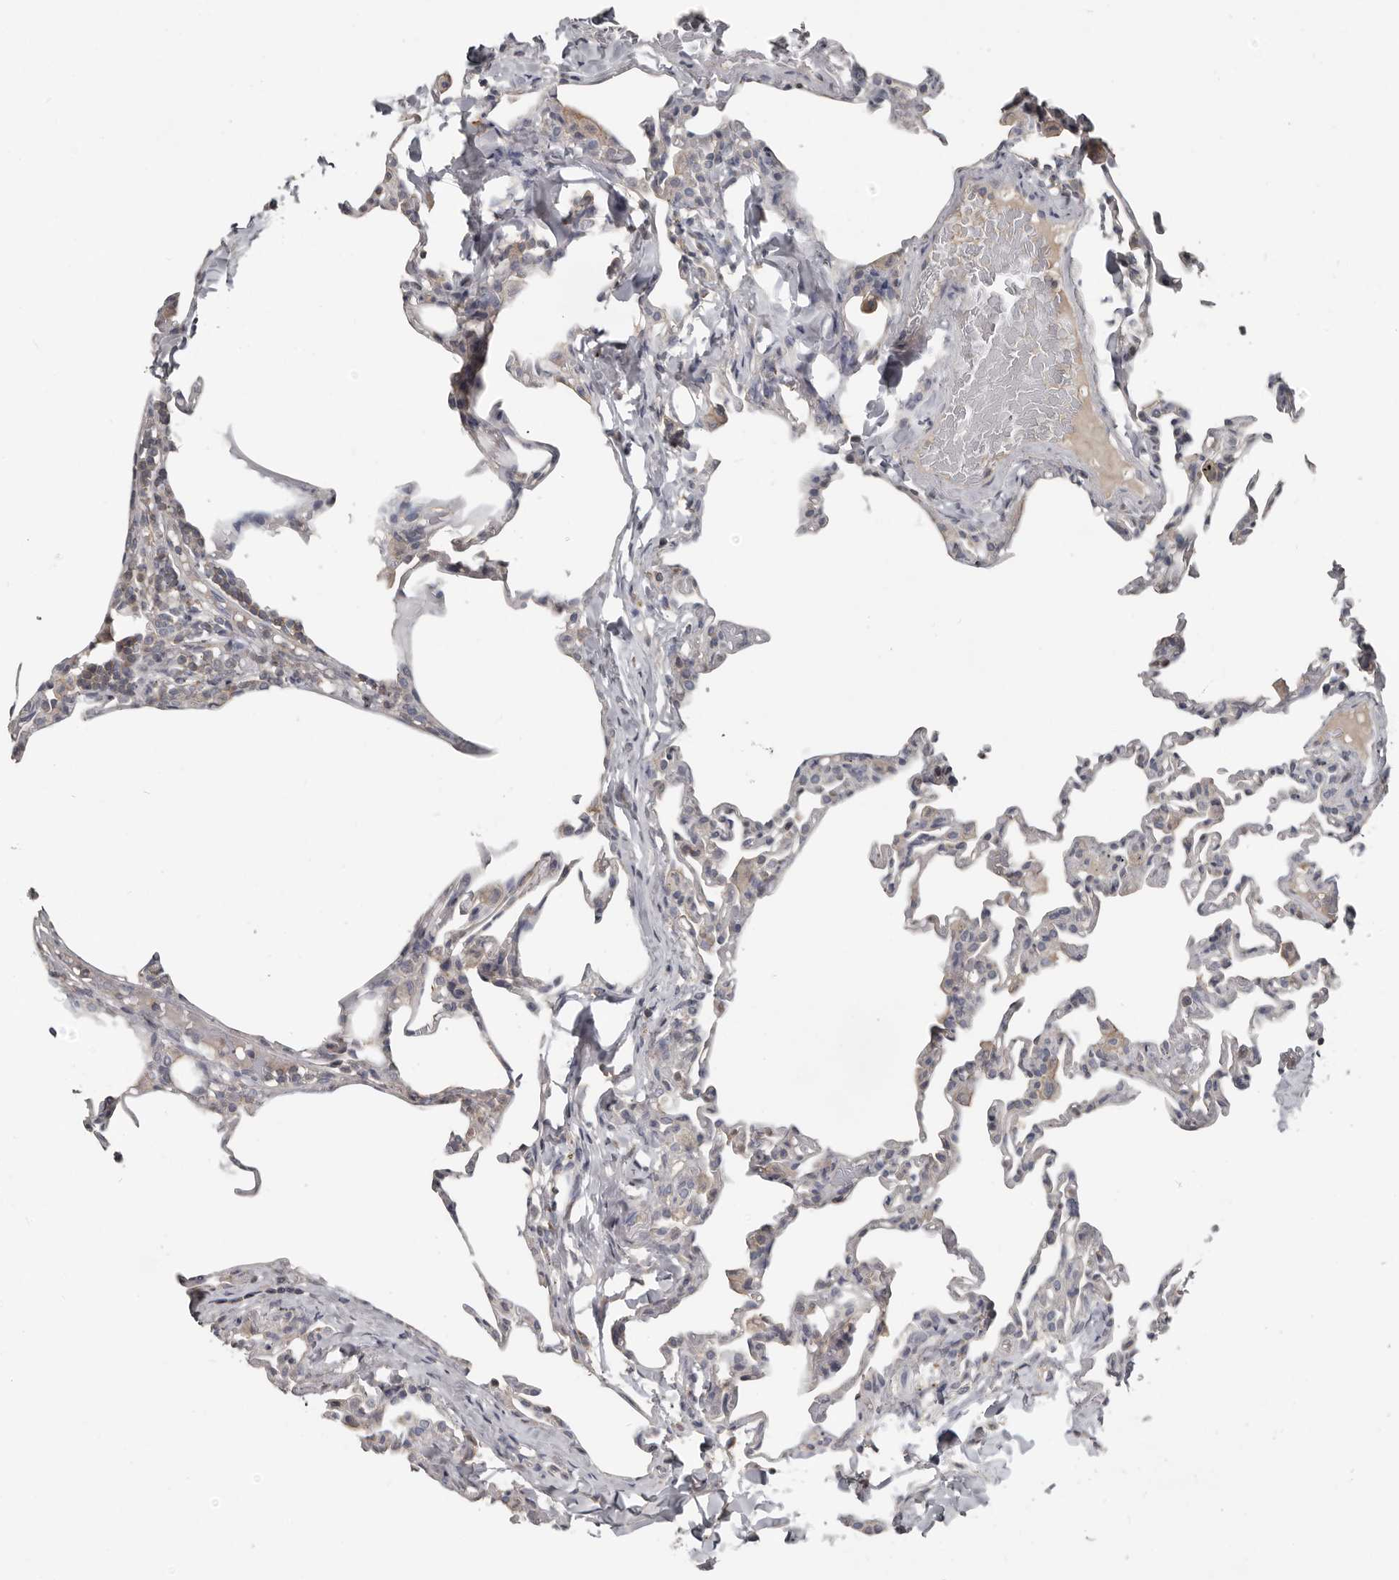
{"staining": {"intensity": "negative", "quantity": "none", "location": "none"}, "tissue": "lung", "cell_type": "Alveolar cells", "image_type": "normal", "snomed": [{"axis": "morphology", "description": "Normal tissue, NOS"}, {"axis": "topography", "description": "Lung"}], "caption": "This is a photomicrograph of IHC staining of normal lung, which shows no staining in alveolar cells. The staining was performed using DAB (3,3'-diaminobenzidine) to visualize the protein expression in brown, while the nuclei were stained in blue with hematoxylin (Magnification: 20x).", "gene": "CA6", "patient": {"sex": "male", "age": 20}}